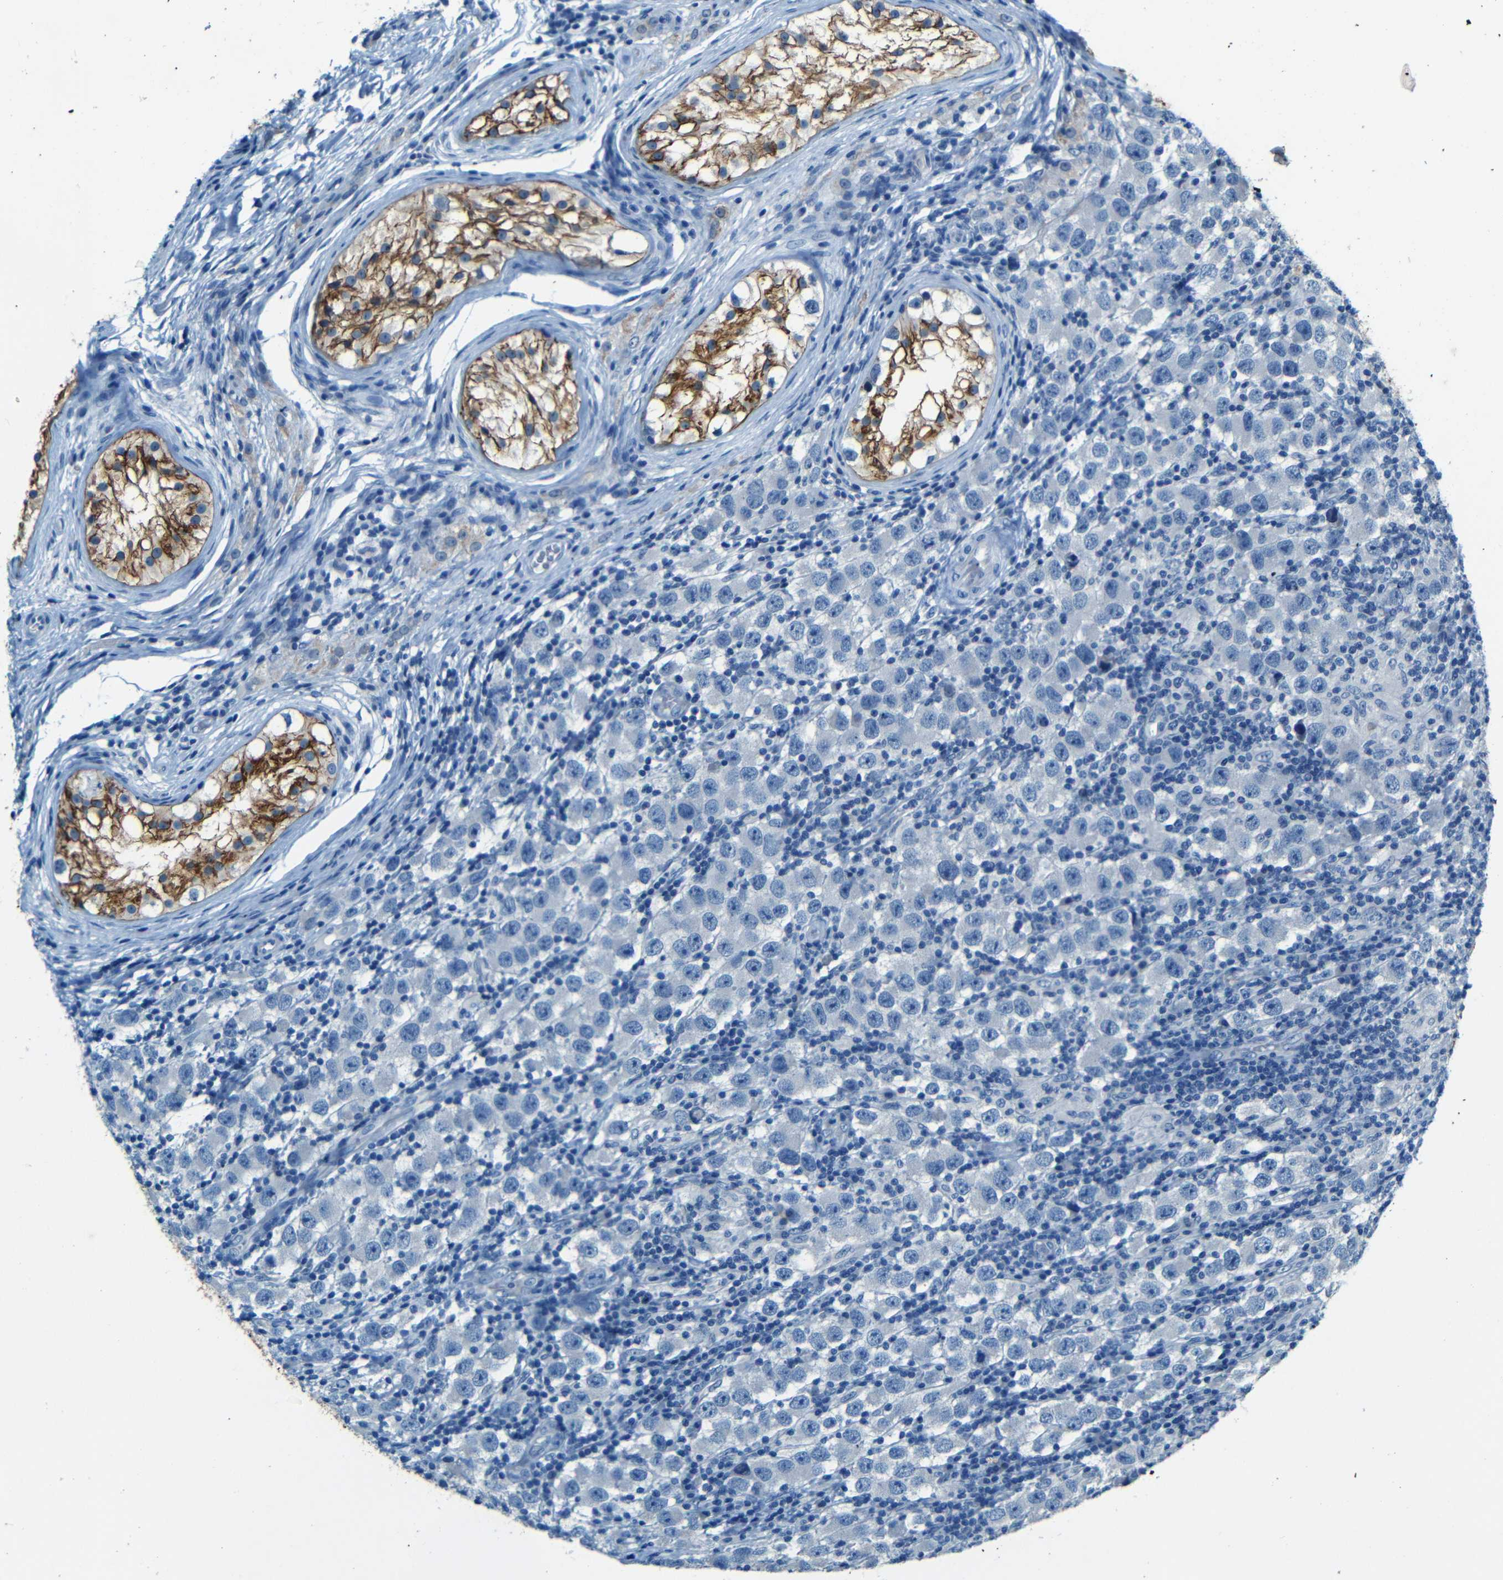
{"staining": {"intensity": "negative", "quantity": "none", "location": "none"}, "tissue": "testis cancer", "cell_type": "Tumor cells", "image_type": "cancer", "snomed": [{"axis": "morphology", "description": "Carcinoma, Embryonal, NOS"}, {"axis": "topography", "description": "Testis"}], "caption": "Protein analysis of embryonal carcinoma (testis) shows no significant staining in tumor cells. (DAB immunohistochemistry visualized using brightfield microscopy, high magnification).", "gene": "ZMAT1", "patient": {"sex": "male", "age": 21}}